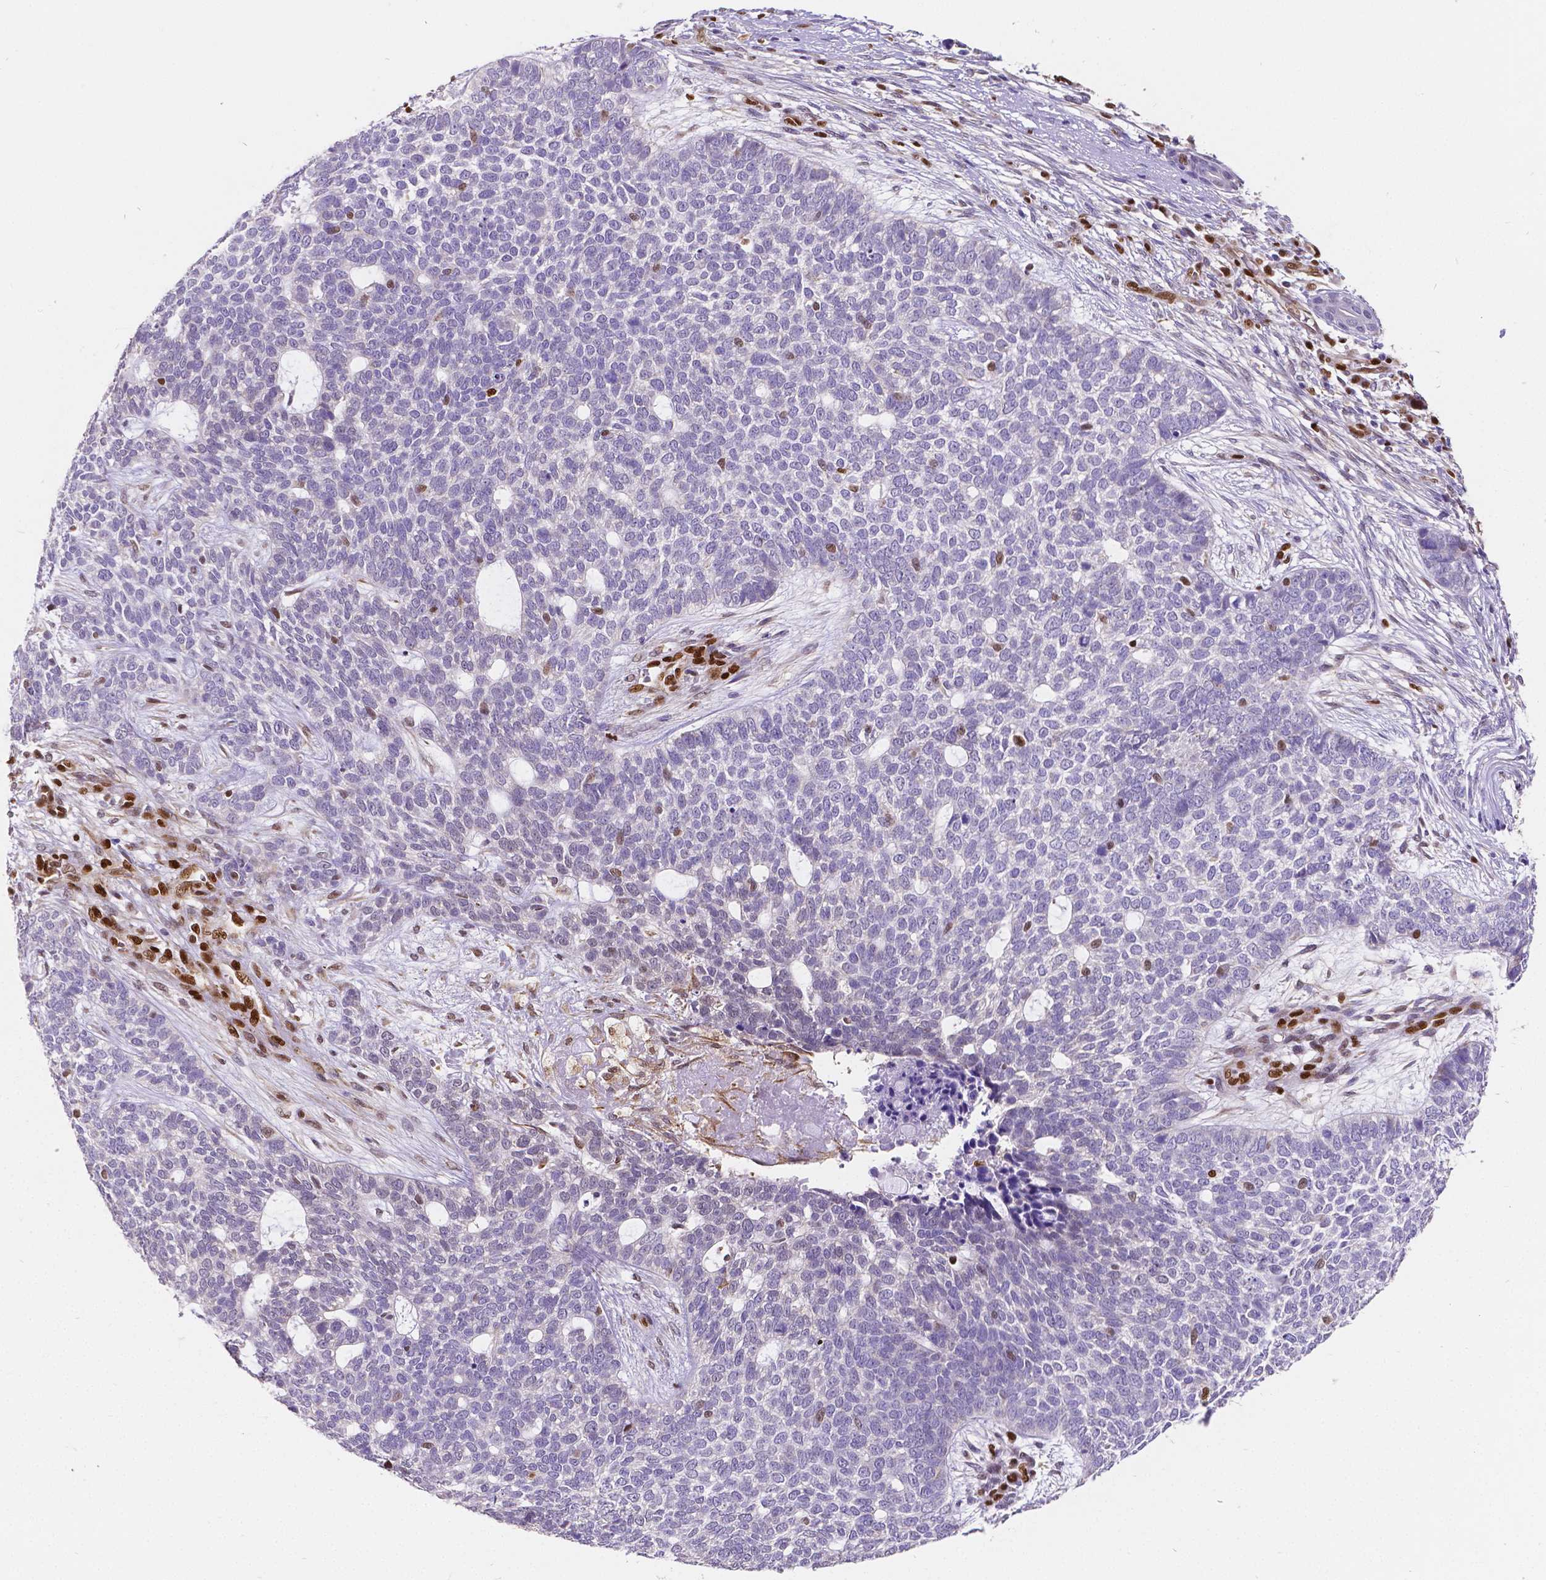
{"staining": {"intensity": "negative", "quantity": "none", "location": "none"}, "tissue": "skin cancer", "cell_type": "Tumor cells", "image_type": "cancer", "snomed": [{"axis": "morphology", "description": "Basal cell carcinoma"}, {"axis": "topography", "description": "Skin"}], "caption": "IHC of human skin cancer (basal cell carcinoma) exhibits no staining in tumor cells.", "gene": "MEF2C", "patient": {"sex": "female", "age": 69}}